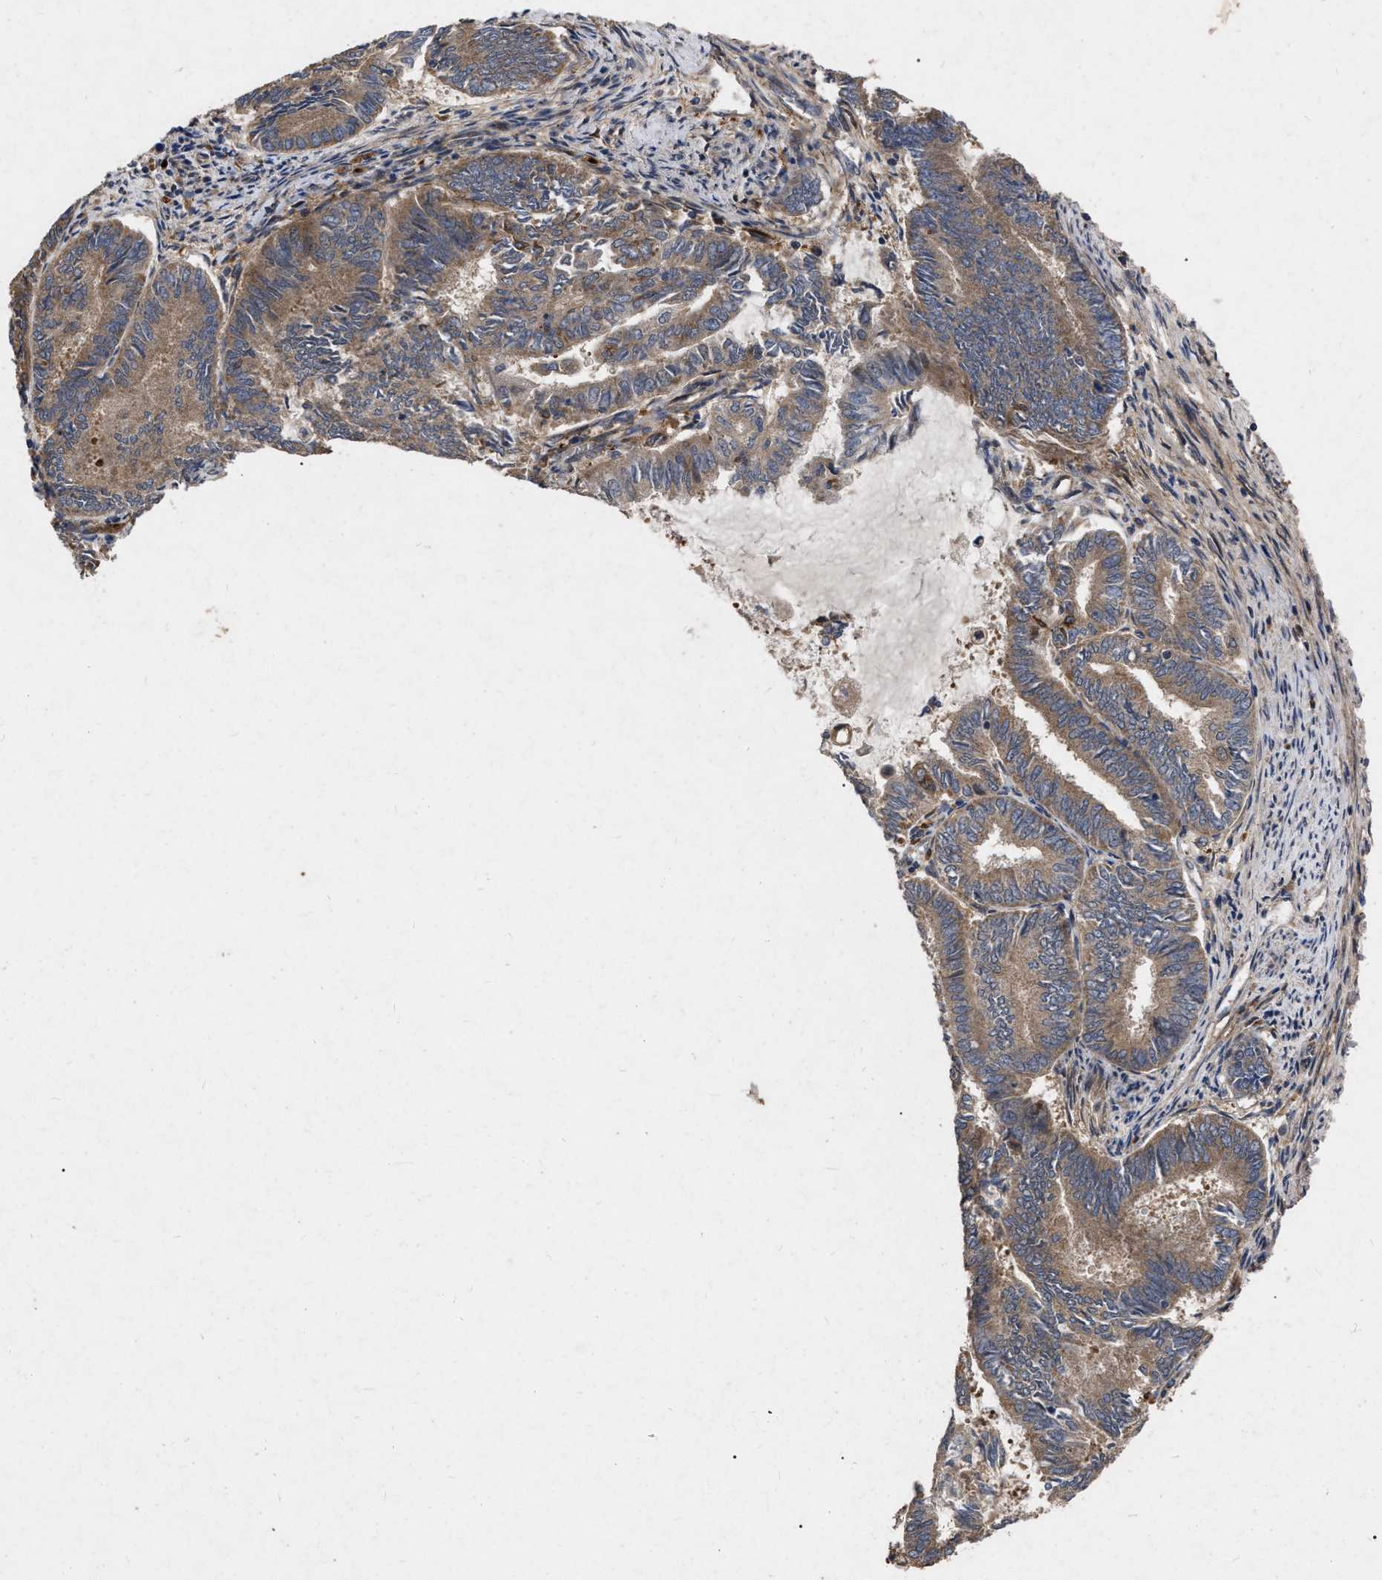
{"staining": {"intensity": "moderate", "quantity": ">75%", "location": "cytoplasmic/membranous"}, "tissue": "endometrial cancer", "cell_type": "Tumor cells", "image_type": "cancer", "snomed": [{"axis": "morphology", "description": "Adenocarcinoma, NOS"}, {"axis": "topography", "description": "Endometrium"}], "caption": "Moderate cytoplasmic/membranous positivity for a protein is identified in about >75% of tumor cells of adenocarcinoma (endometrial) using IHC.", "gene": "CDKN2C", "patient": {"sex": "female", "age": 86}}